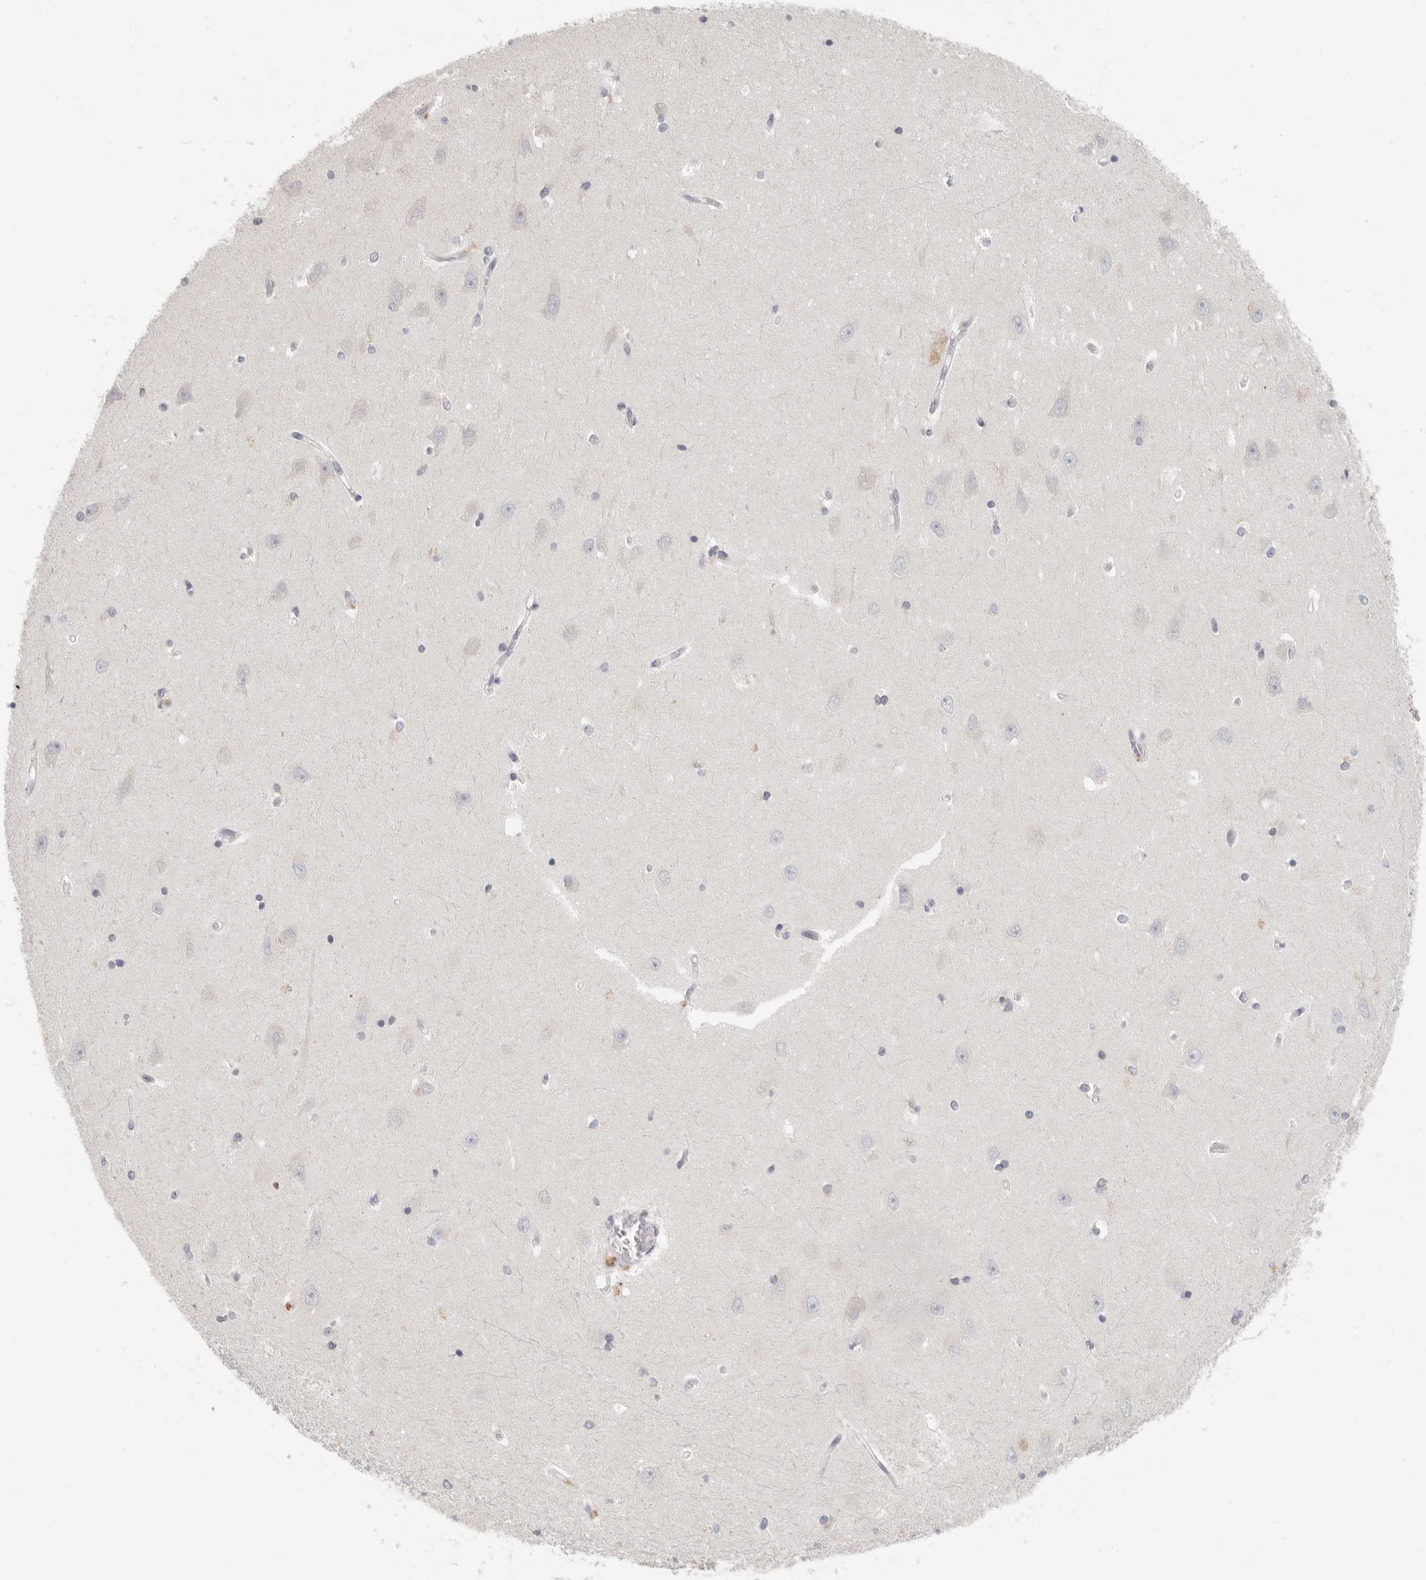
{"staining": {"intensity": "negative", "quantity": "none", "location": "none"}, "tissue": "hippocampus", "cell_type": "Glial cells", "image_type": "normal", "snomed": [{"axis": "morphology", "description": "Normal tissue, NOS"}, {"axis": "topography", "description": "Hippocampus"}], "caption": "High magnification brightfield microscopy of benign hippocampus stained with DAB (3,3'-diaminobenzidine) (brown) and counterstained with hematoxylin (blue): glial cells show no significant positivity.", "gene": "ANXA9", "patient": {"sex": "male", "age": 45}}